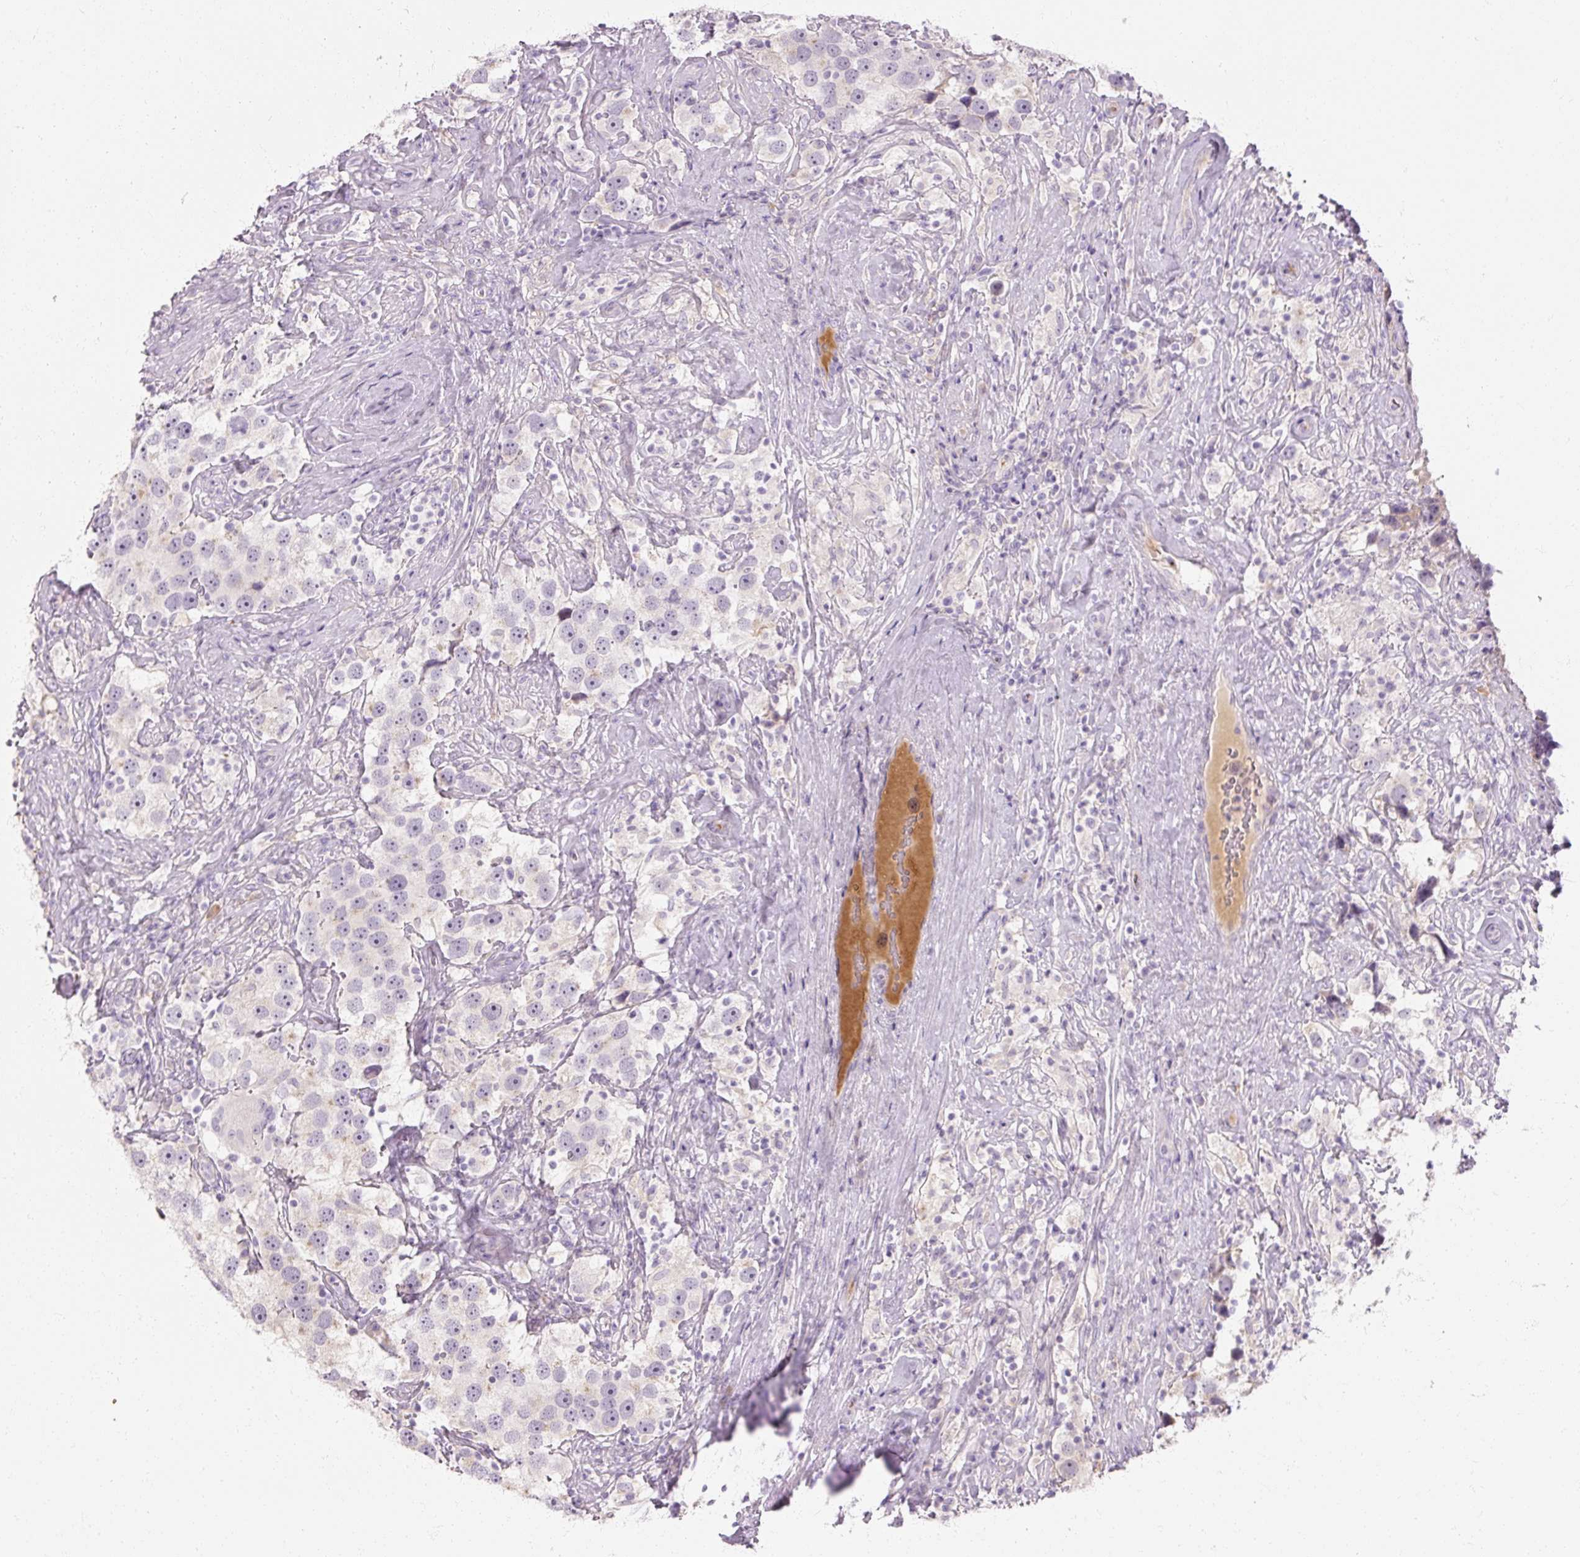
{"staining": {"intensity": "negative", "quantity": "none", "location": "none"}, "tissue": "testis cancer", "cell_type": "Tumor cells", "image_type": "cancer", "snomed": [{"axis": "morphology", "description": "Seminoma, NOS"}, {"axis": "topography", "description": "Testis"}], "caption": "Tumor cells are negative for brown protein staining in testis cancer (seminoma).", "gene": "NFE2L3", "patient": {"sex": "male", "age": 49}}